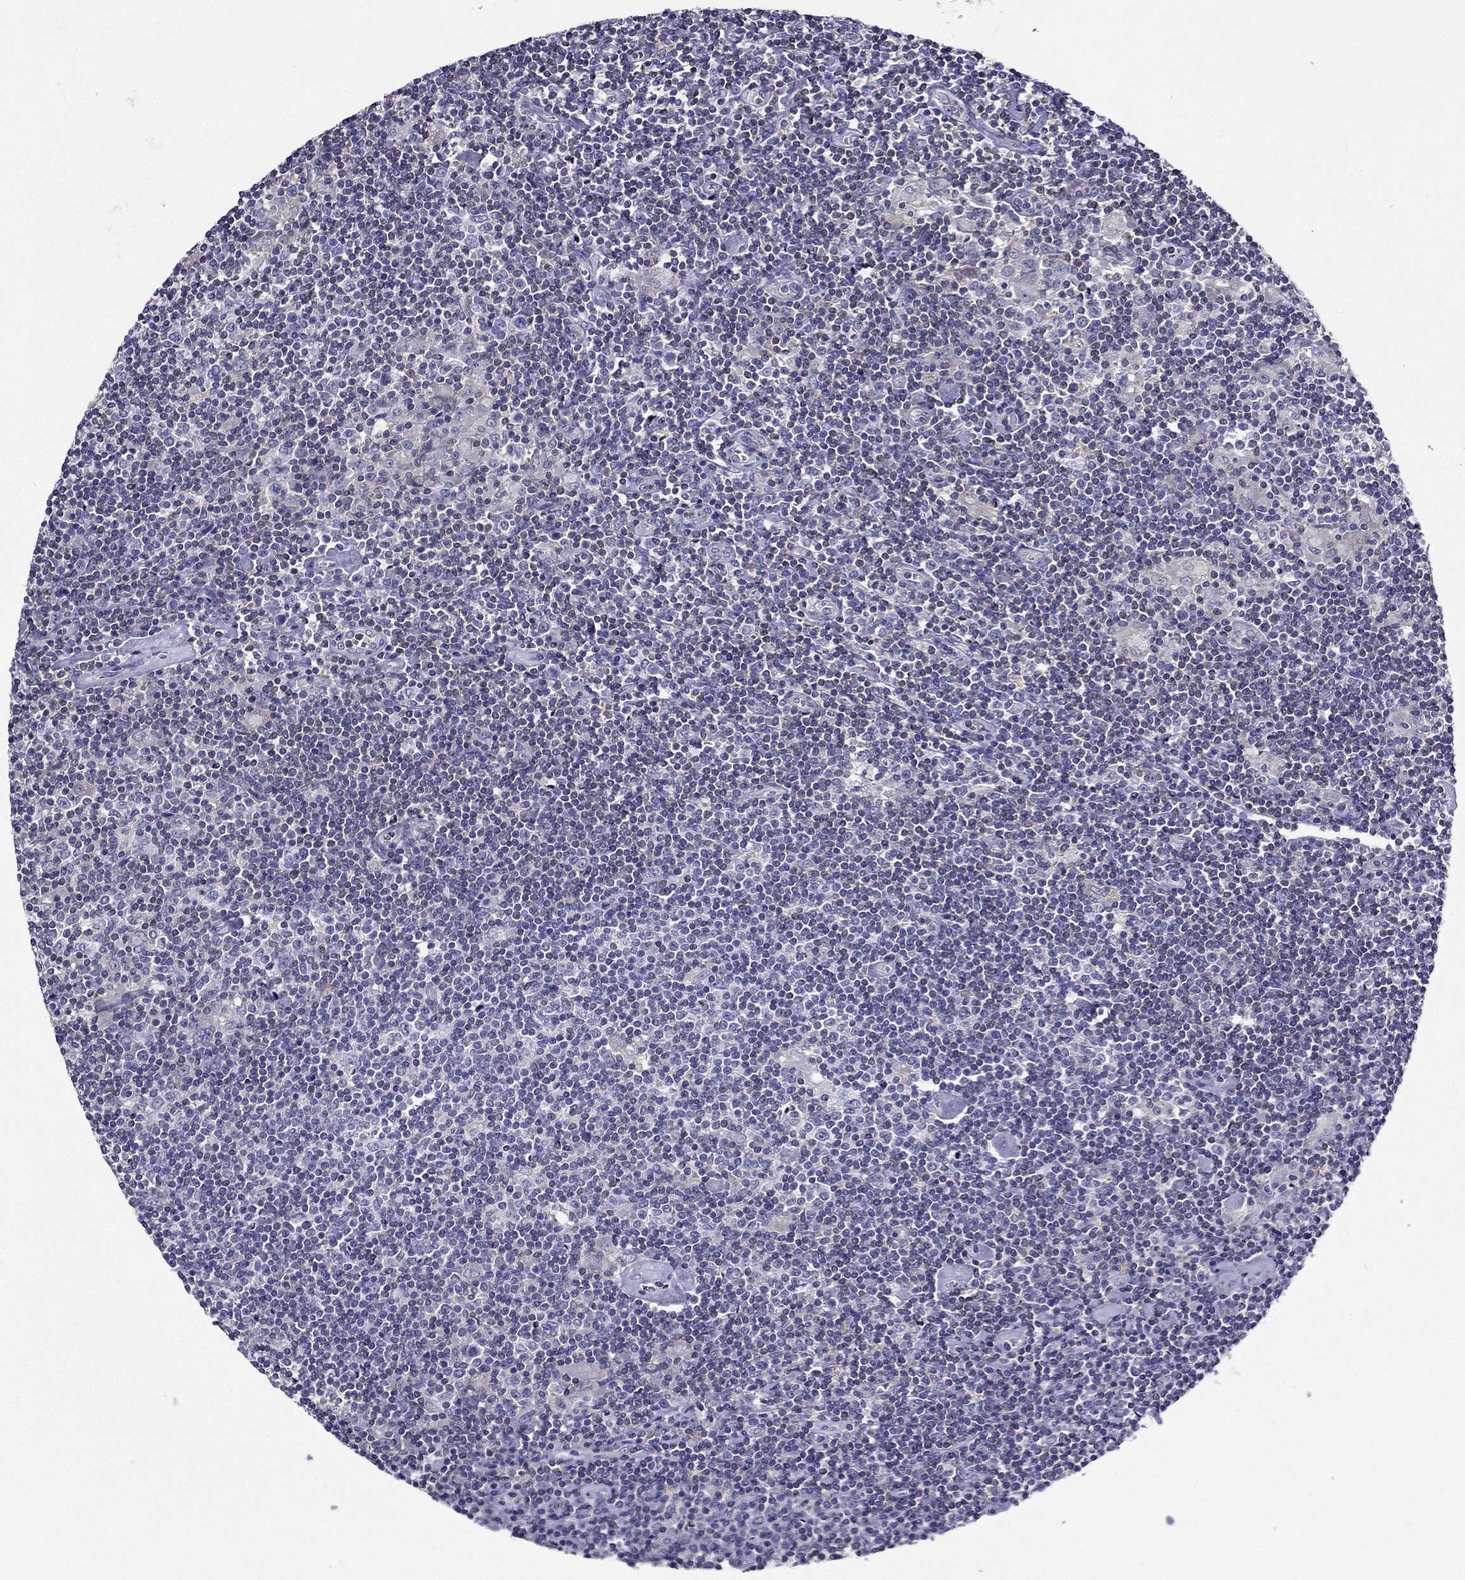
{"staining": {"intensity": "negative", "quantity": "none", "location": "none"}, "tissue": "lymphoma", "cell_type": "Tumor cells", "image_type": "cancer", "snomed": [{"axis": "morphology", "description": "Hodgkin's disease, NOS"}, {"axis": "topography", "description": "Lymph node"}], "caption": "Tumor cells show no significant staining in lymphoma.", "gene": "AAK1", "patient": {"sex": "male", "age": 40}}